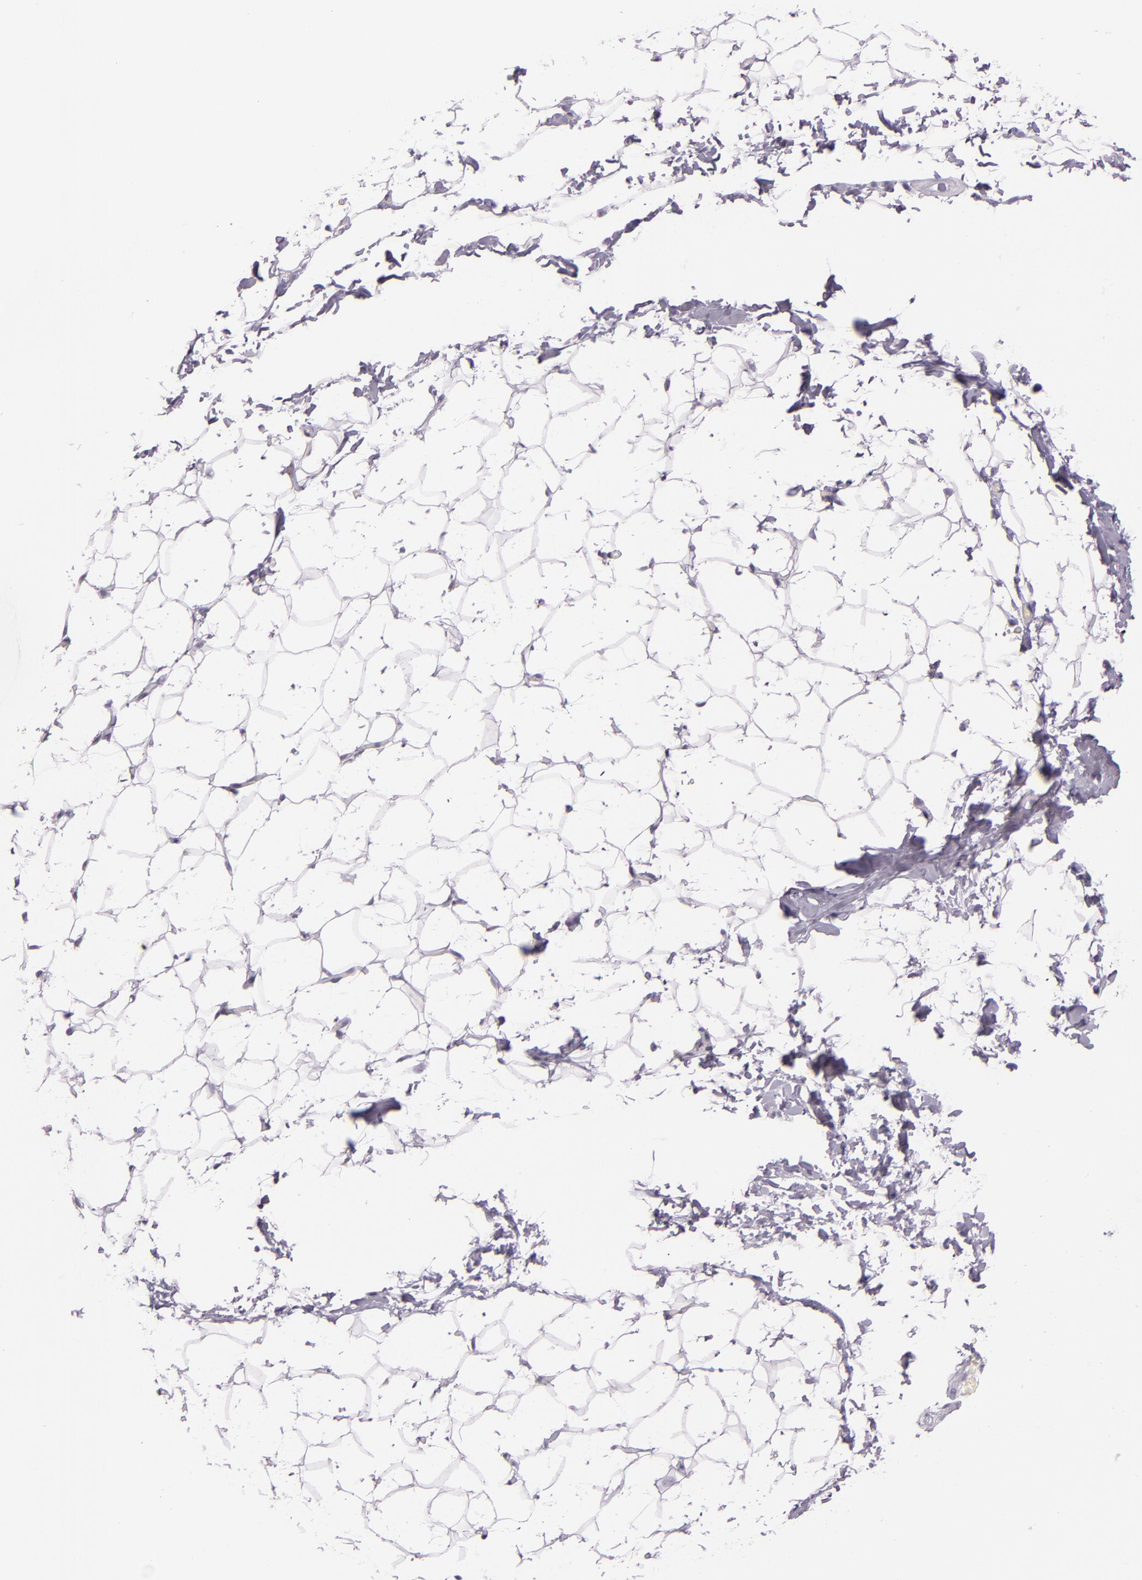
{"staining": {"intensity": "negative", "quantity": "none", "location": "none"}, "tissue": "adipose tissue", "cell_type": "Adipocytes", "image_type": "normal", "snomed": [{"axis": "morphology", "description": "Normal tissue, NOS"}, {"axis": "topography", "description": "Soft tissue"}], "caption": "An IHC photomicrograph of benign adipose tissue is shown. There is no staining in adipocytes of adipose tissue.", "gene": "MT1A", "patient": {"sex": "male", "age": 26}}